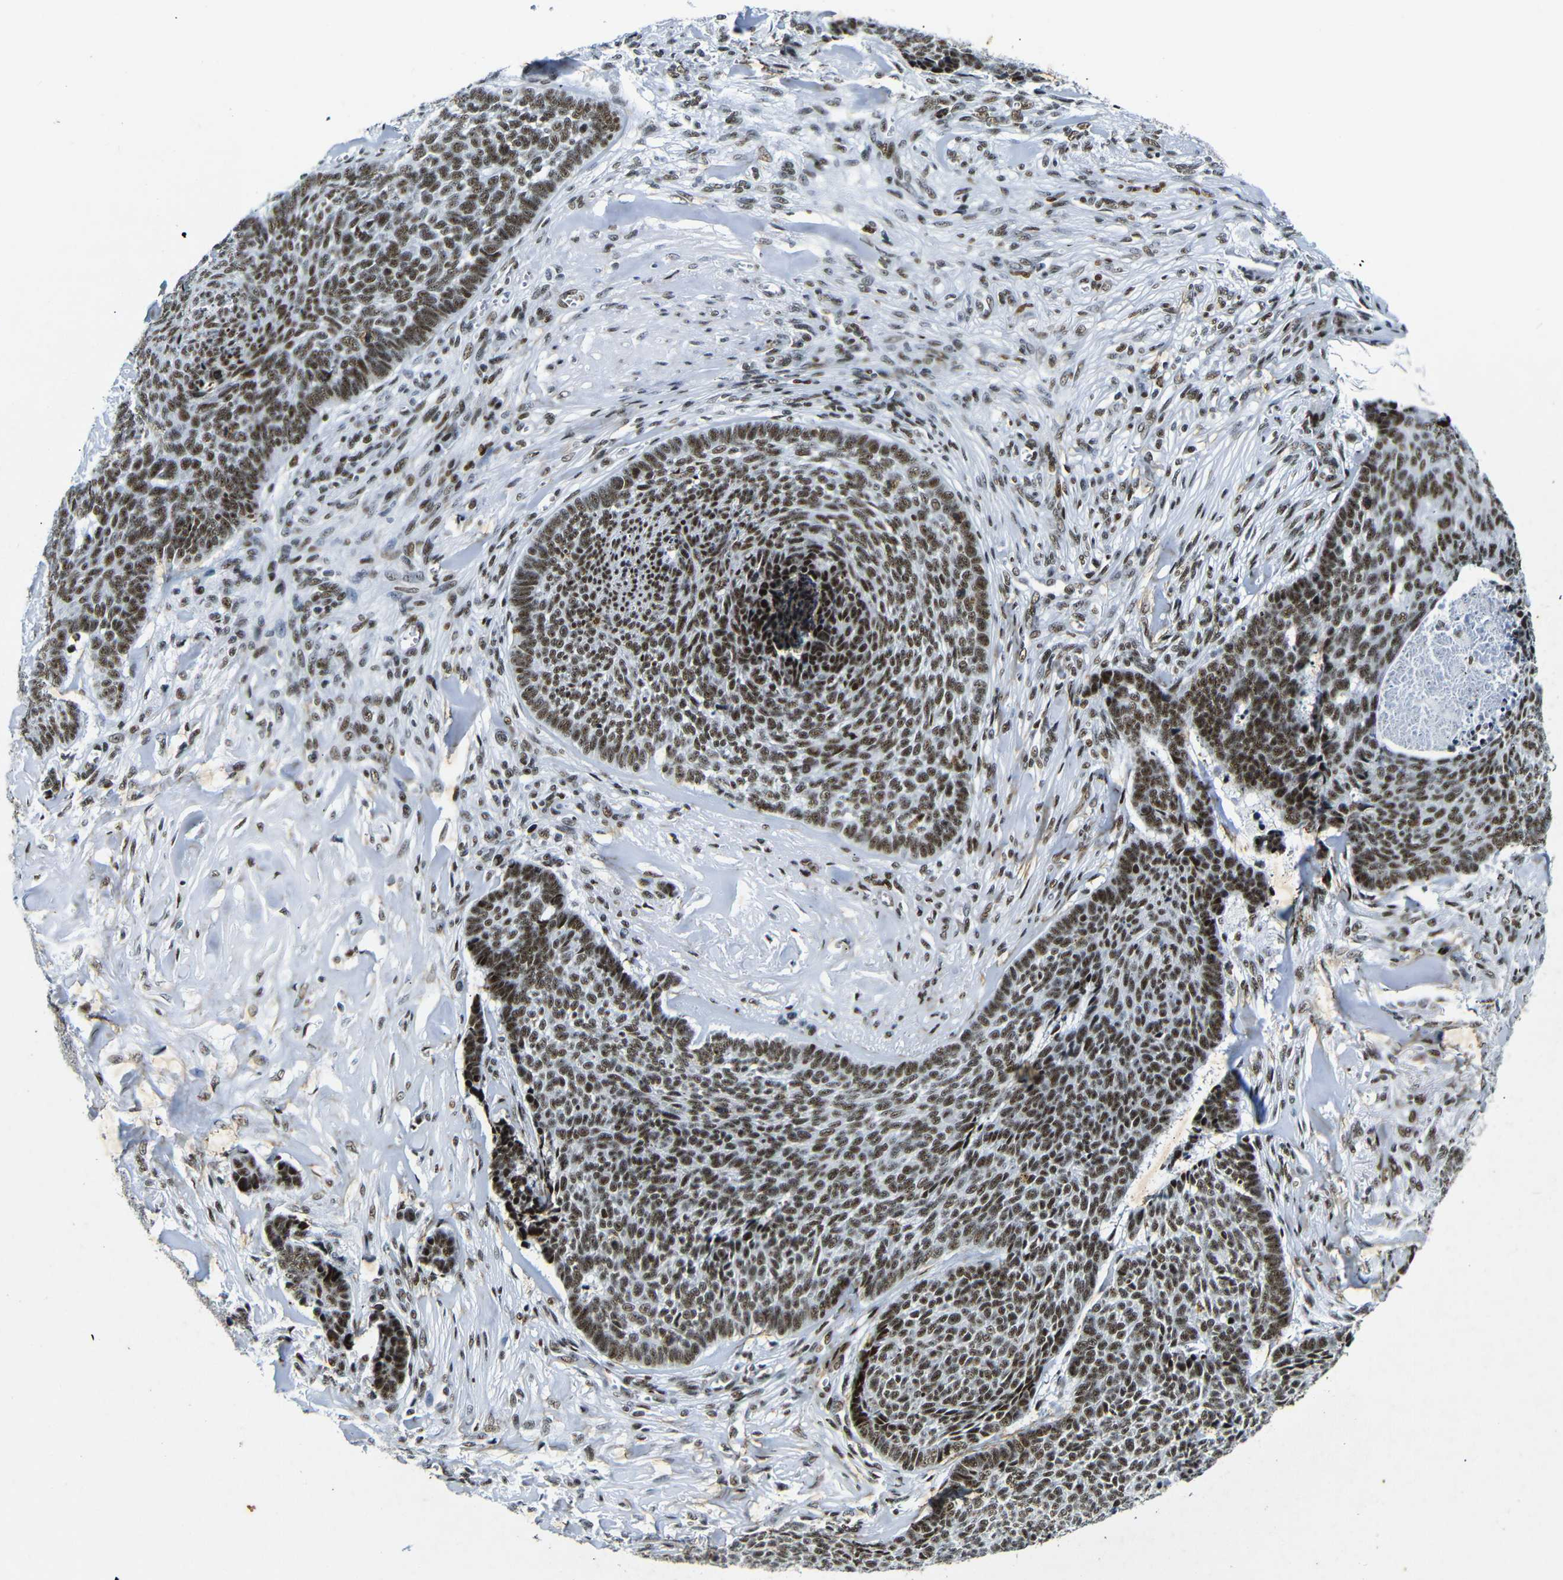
{"staining": {"intensity": "strong", "quantity": ">75%", "location": "nuclear"}, "tissue": "skin cancer", "cell_type": "Tumor cells", "image_type": "cancer", "snomed": [{"axis": "morphology", "description": "Basal cell carcinoma"}, {"axis": "topography", "description": "Skin"}], "caption": "This is a histology image of immunohistochemistry (IHC) staining of skin cancer (basal cell carcinoma), which shows strong staining in the nuclear of tumor cells.", "gene": "SRSF1", "patient": {"sex": "male", "age": 84}}